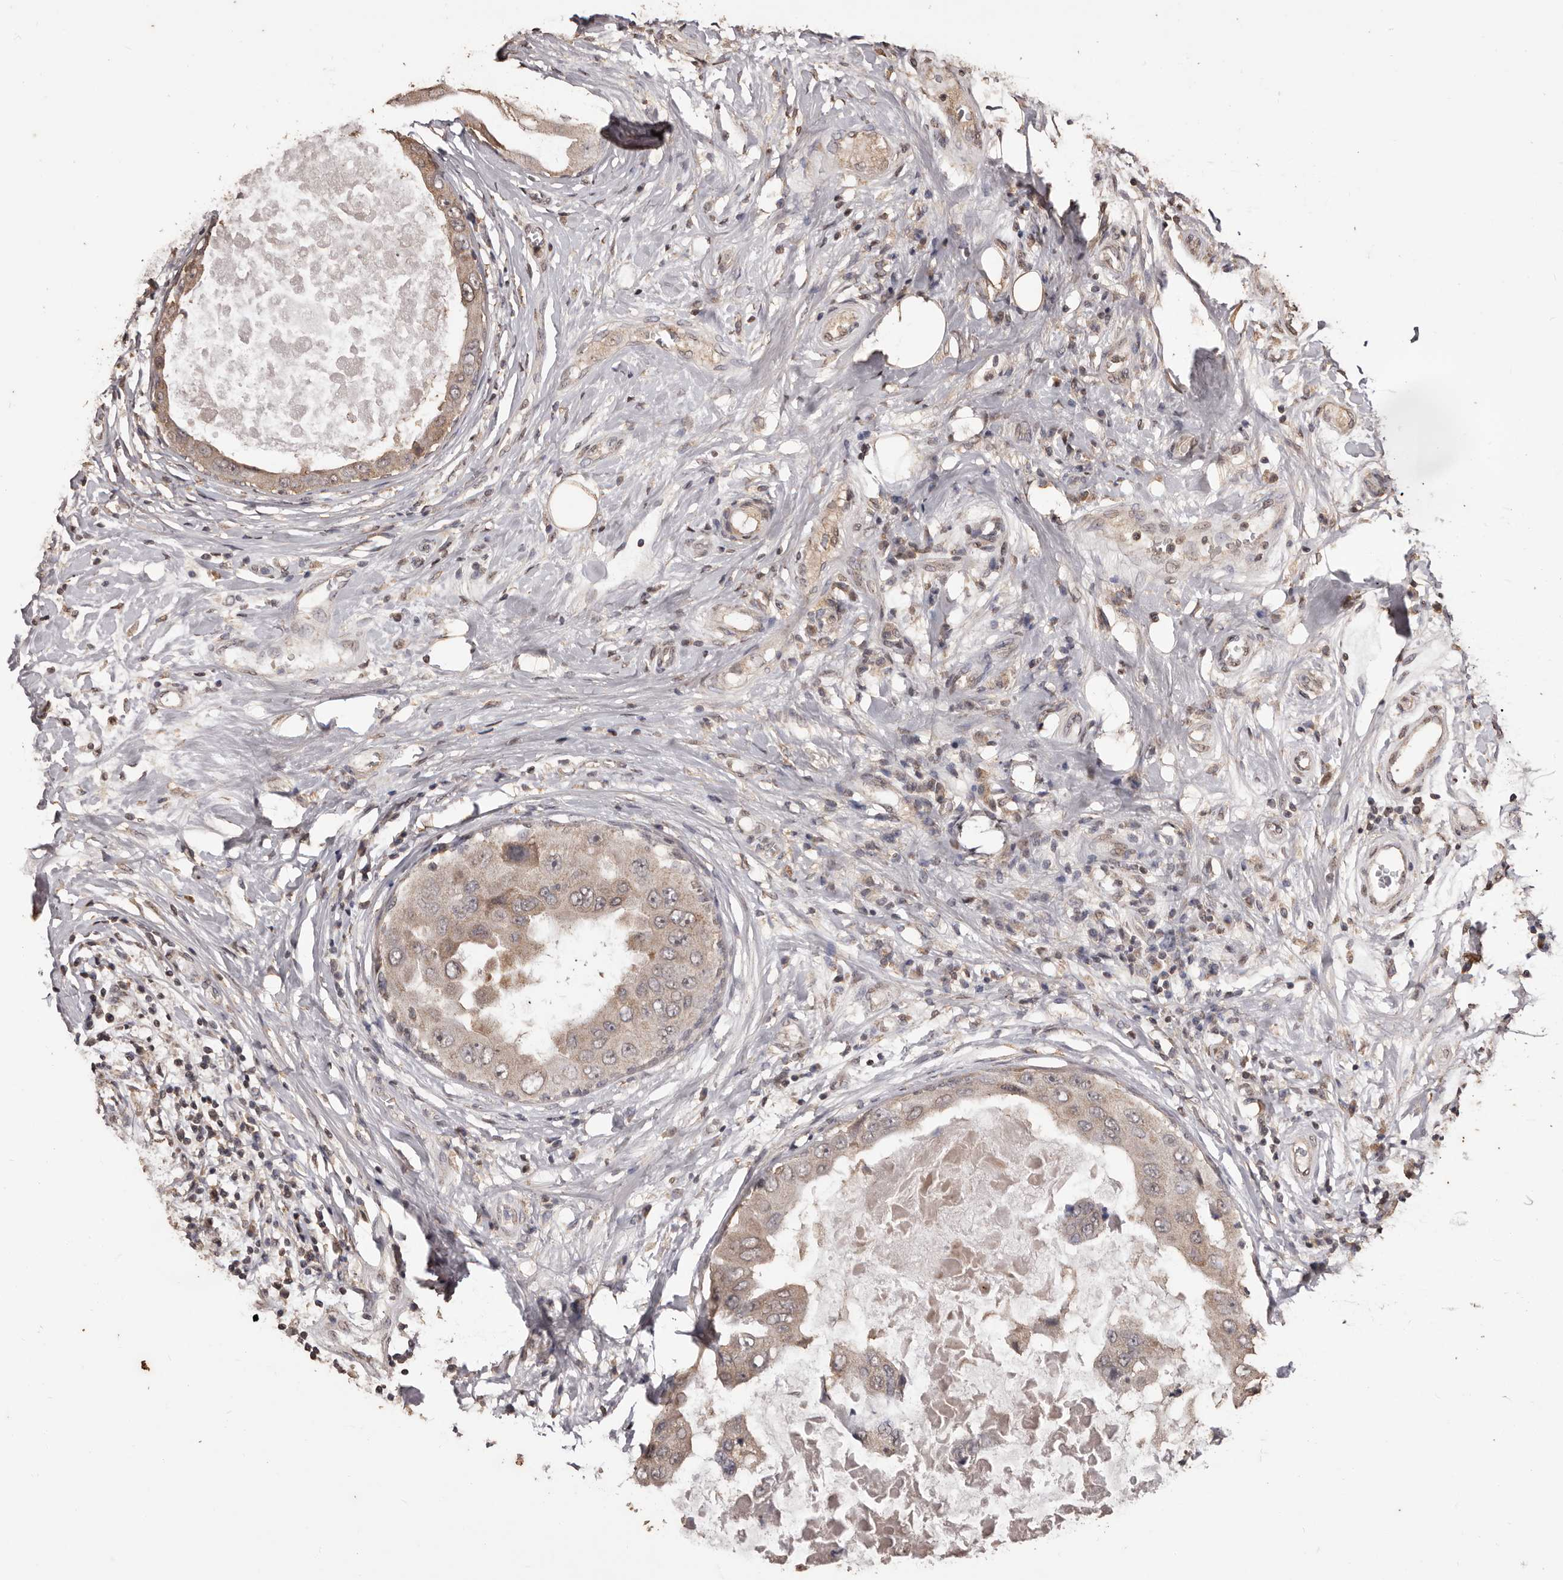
{"staining": {"intensity": "weak", "quantity": "25%-75%", "location": "cytoplasmic/membranous"}, "tissue": "breast cancer", "cell_type": "Tumor cells", "image_type": "cancer", "snomed": [{"axis": "morphology", "description": "Duct carcinoma"}, {"axis": "topography", "description": "Breast"}], "caption": "This is an image of immunohistochemistry (IHC) staining of invasive ductal carcinoma (breast), which shows weak expression in the cytoplasmic/membranous of tumor cells.", "gene": "NAV1", "patient": {"sex": "female", "age": 27}}